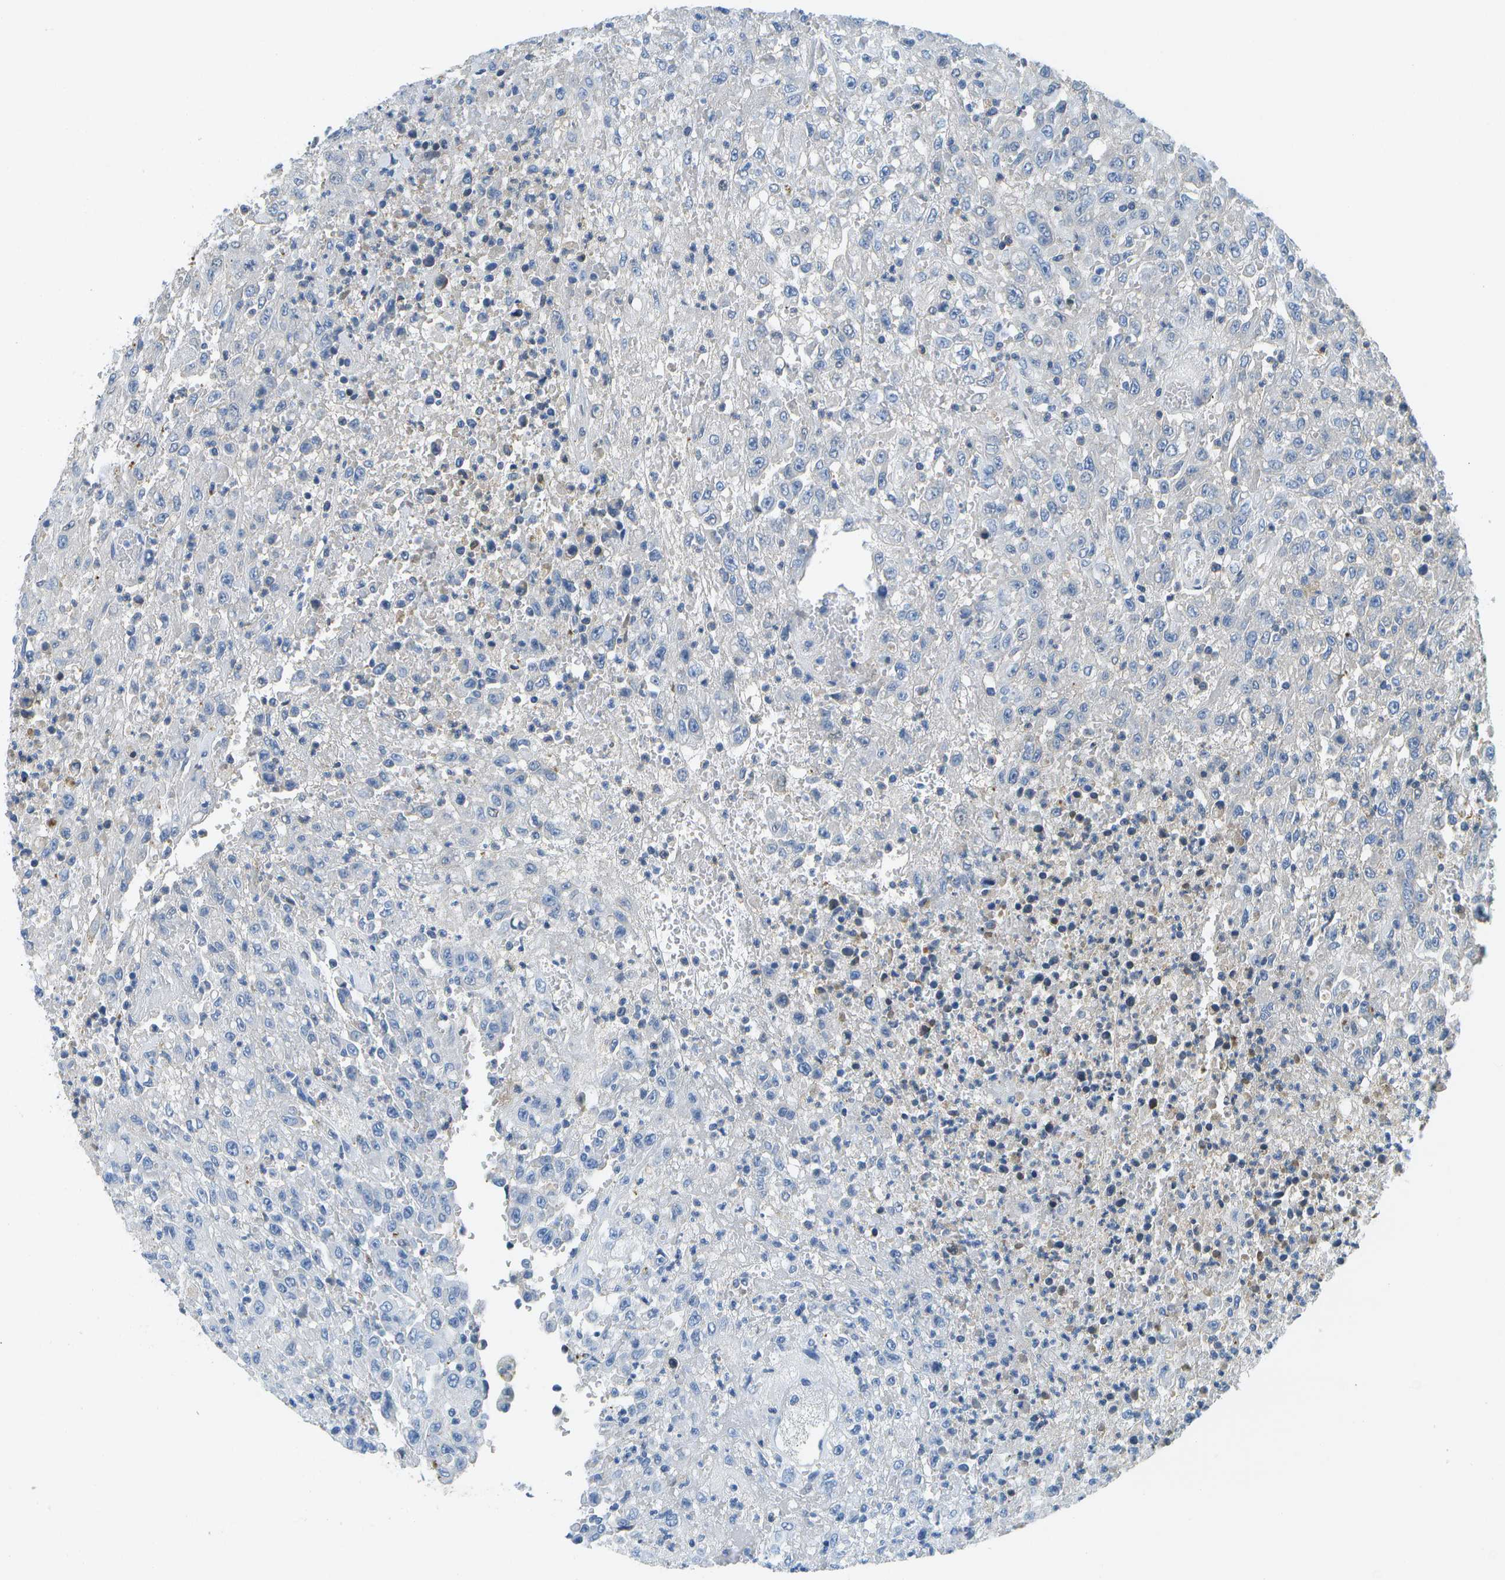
{"staining": {"intensity": "negative", "quantity": "none", "location": "none"}, "tissue": "urothelial cancer", "cell_type": "Tumor cells", "image_type": "cancer", "snomed": [{"axis": "morphology", "description": "Urothelial carcinoma, High grade"}, {"axis": "topography", "description": "Urinary bladder"}], "caption": "Urothelial carcinoma (high-grade) stained for a protein using immunohistochemistry (IHC) shows no expression tumor cells.", "gene": "SERPINA1", "patient": {"sex": "male", "age": 46}}